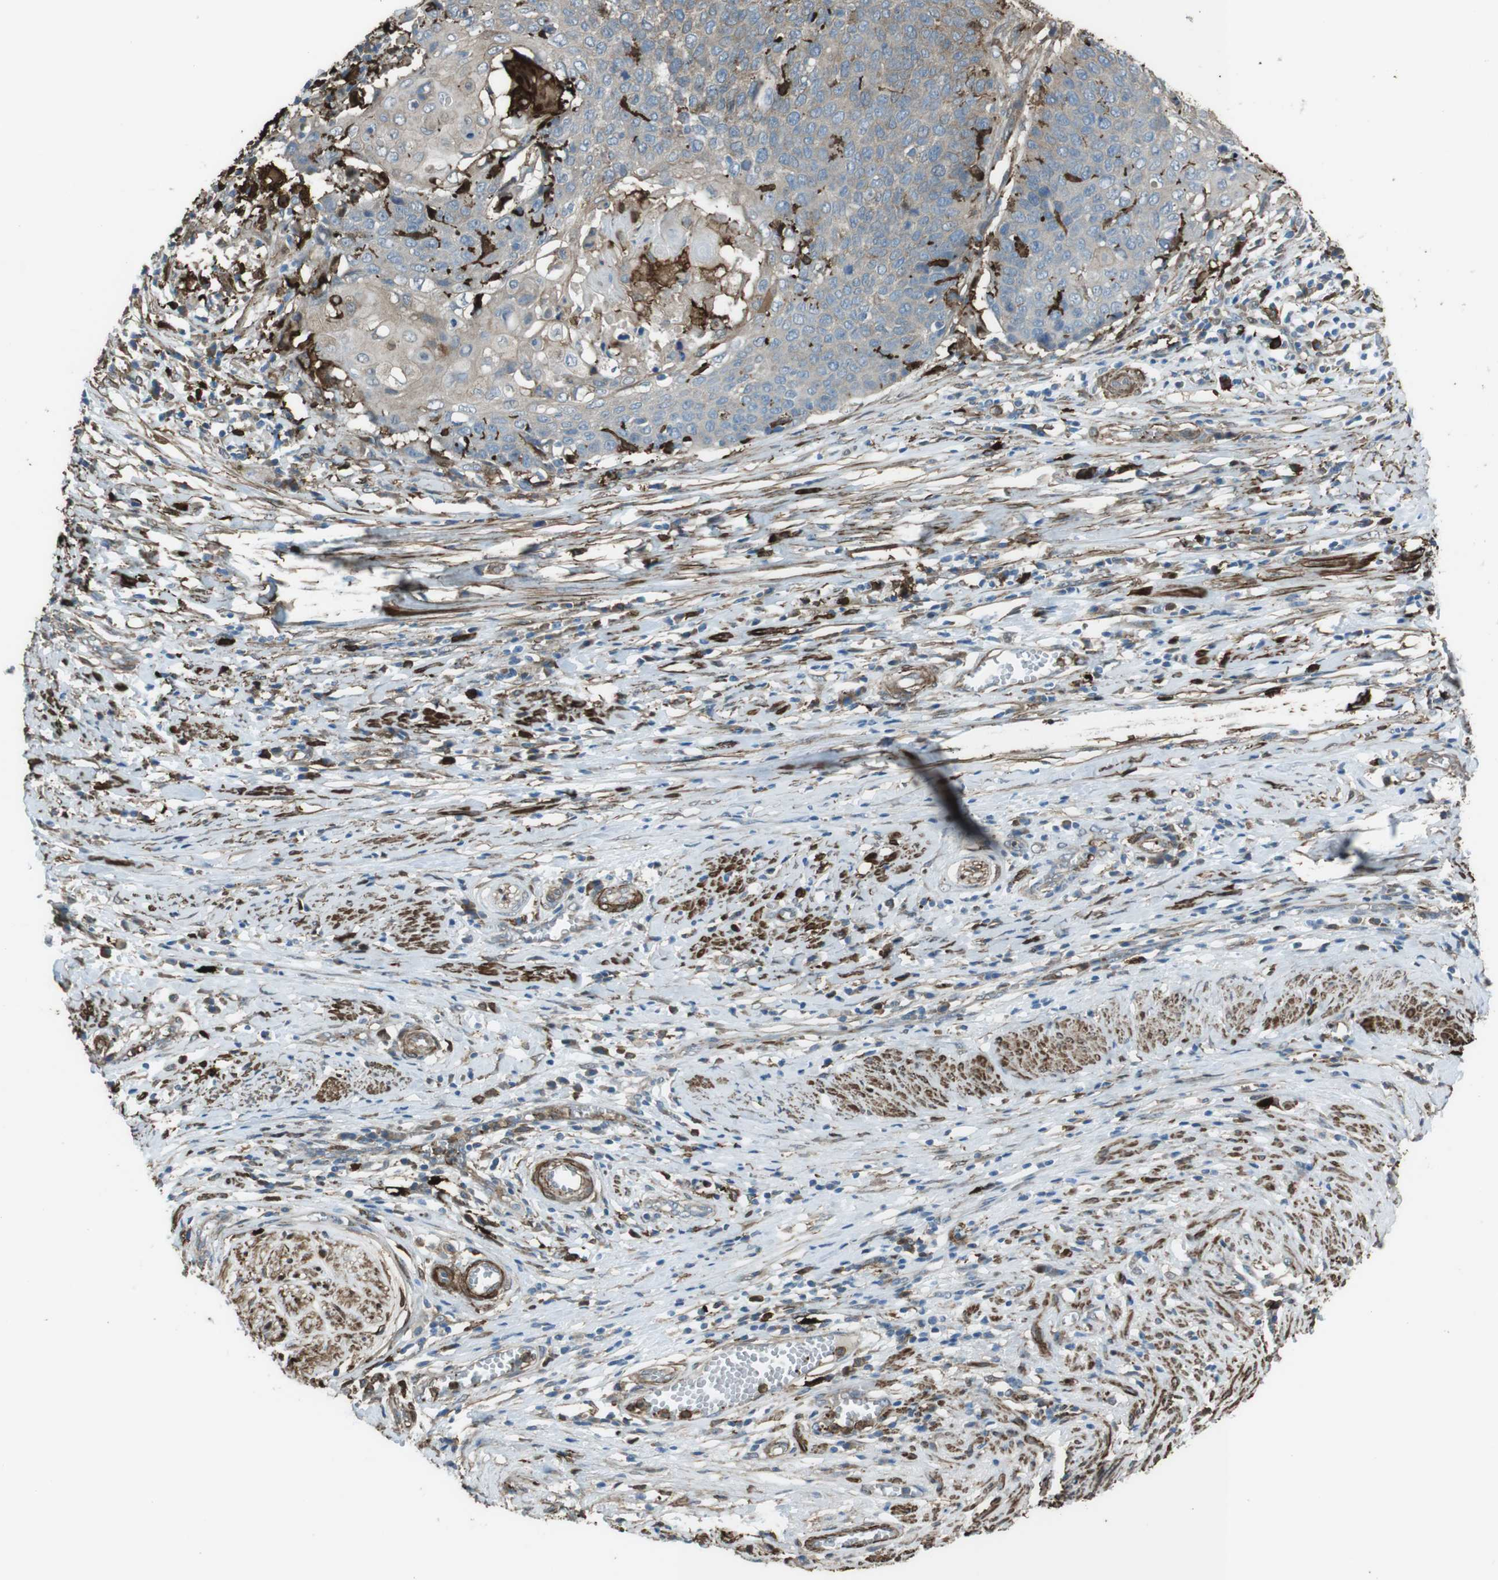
{"staining": {"intensity": "weak", "quantity": "<25%", "location": "cytoplasmic/membranous"}, "tissue": "cervical cancer", "cell_type": "Tumor cells", "image_type": "cancer", "snomed": [{"axis": "morphology", "description": "Squamous cell carcinoma, NOS"}, {"axis": "topography", "description": "Cervix"}], "caption": "Tumor cells are negative for protein expression in human cervical cancer. The staining is performed using DAB (3,3'-diaminobenzidine) brown chromogen with nuclei counter-stained in using hematoxylin.", "gene": "SFT2D1", "patient": {"sex": "female", "age": 39}}